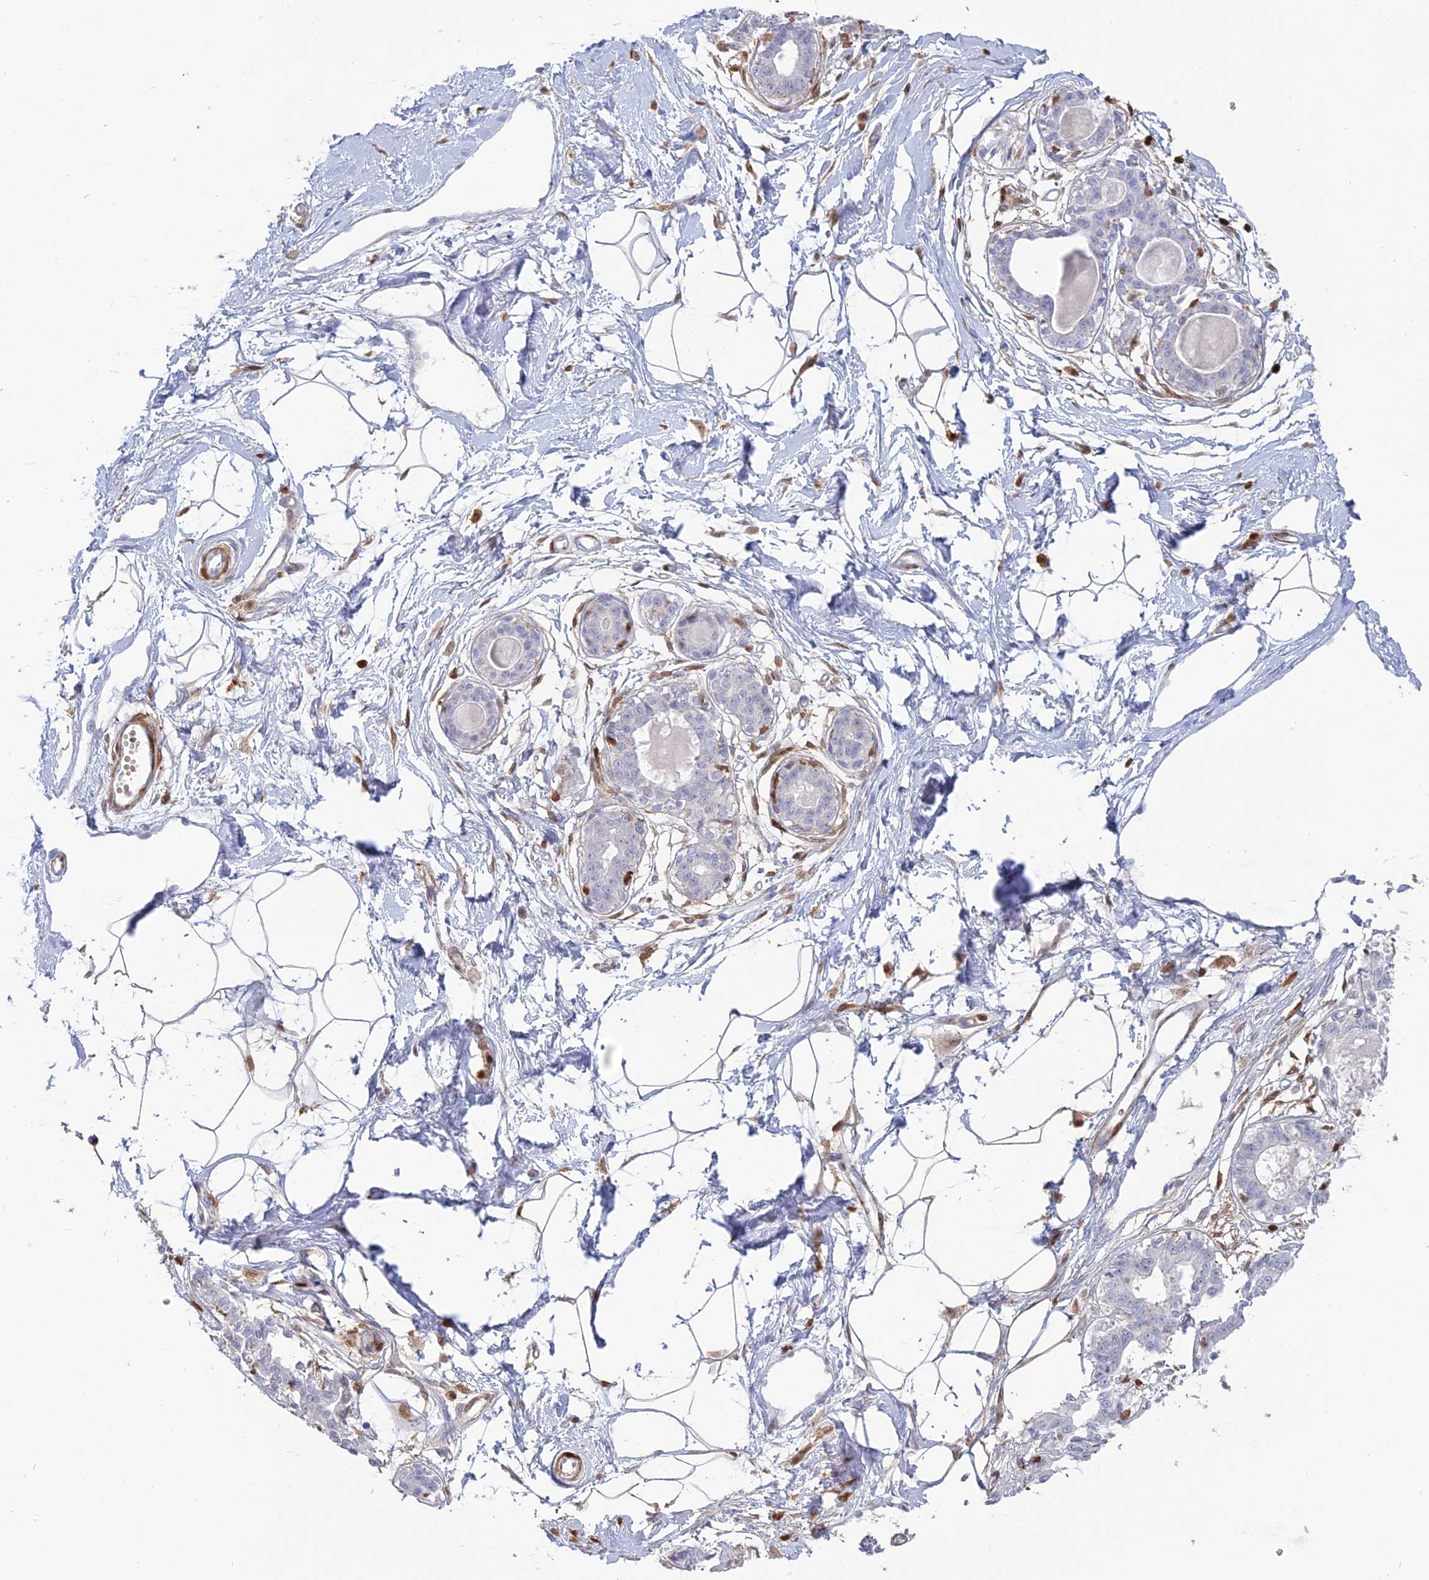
{"staining": {"intensity": "negative", "quantity": "none", "location": "none"}, "tissue": "breast", "cell_type": "Adipocytes", "image_type": "normal", "snomed": [{"axis": "morphology", "description": "Normal tissue, NOS"}, {"axis": "topography", "description": "Breast"}], "caption": "Image shows no protein expression in adipocytes of normal breast.", "gene": "PGBD4", "patient": {"sex": "female", "age": 45}}